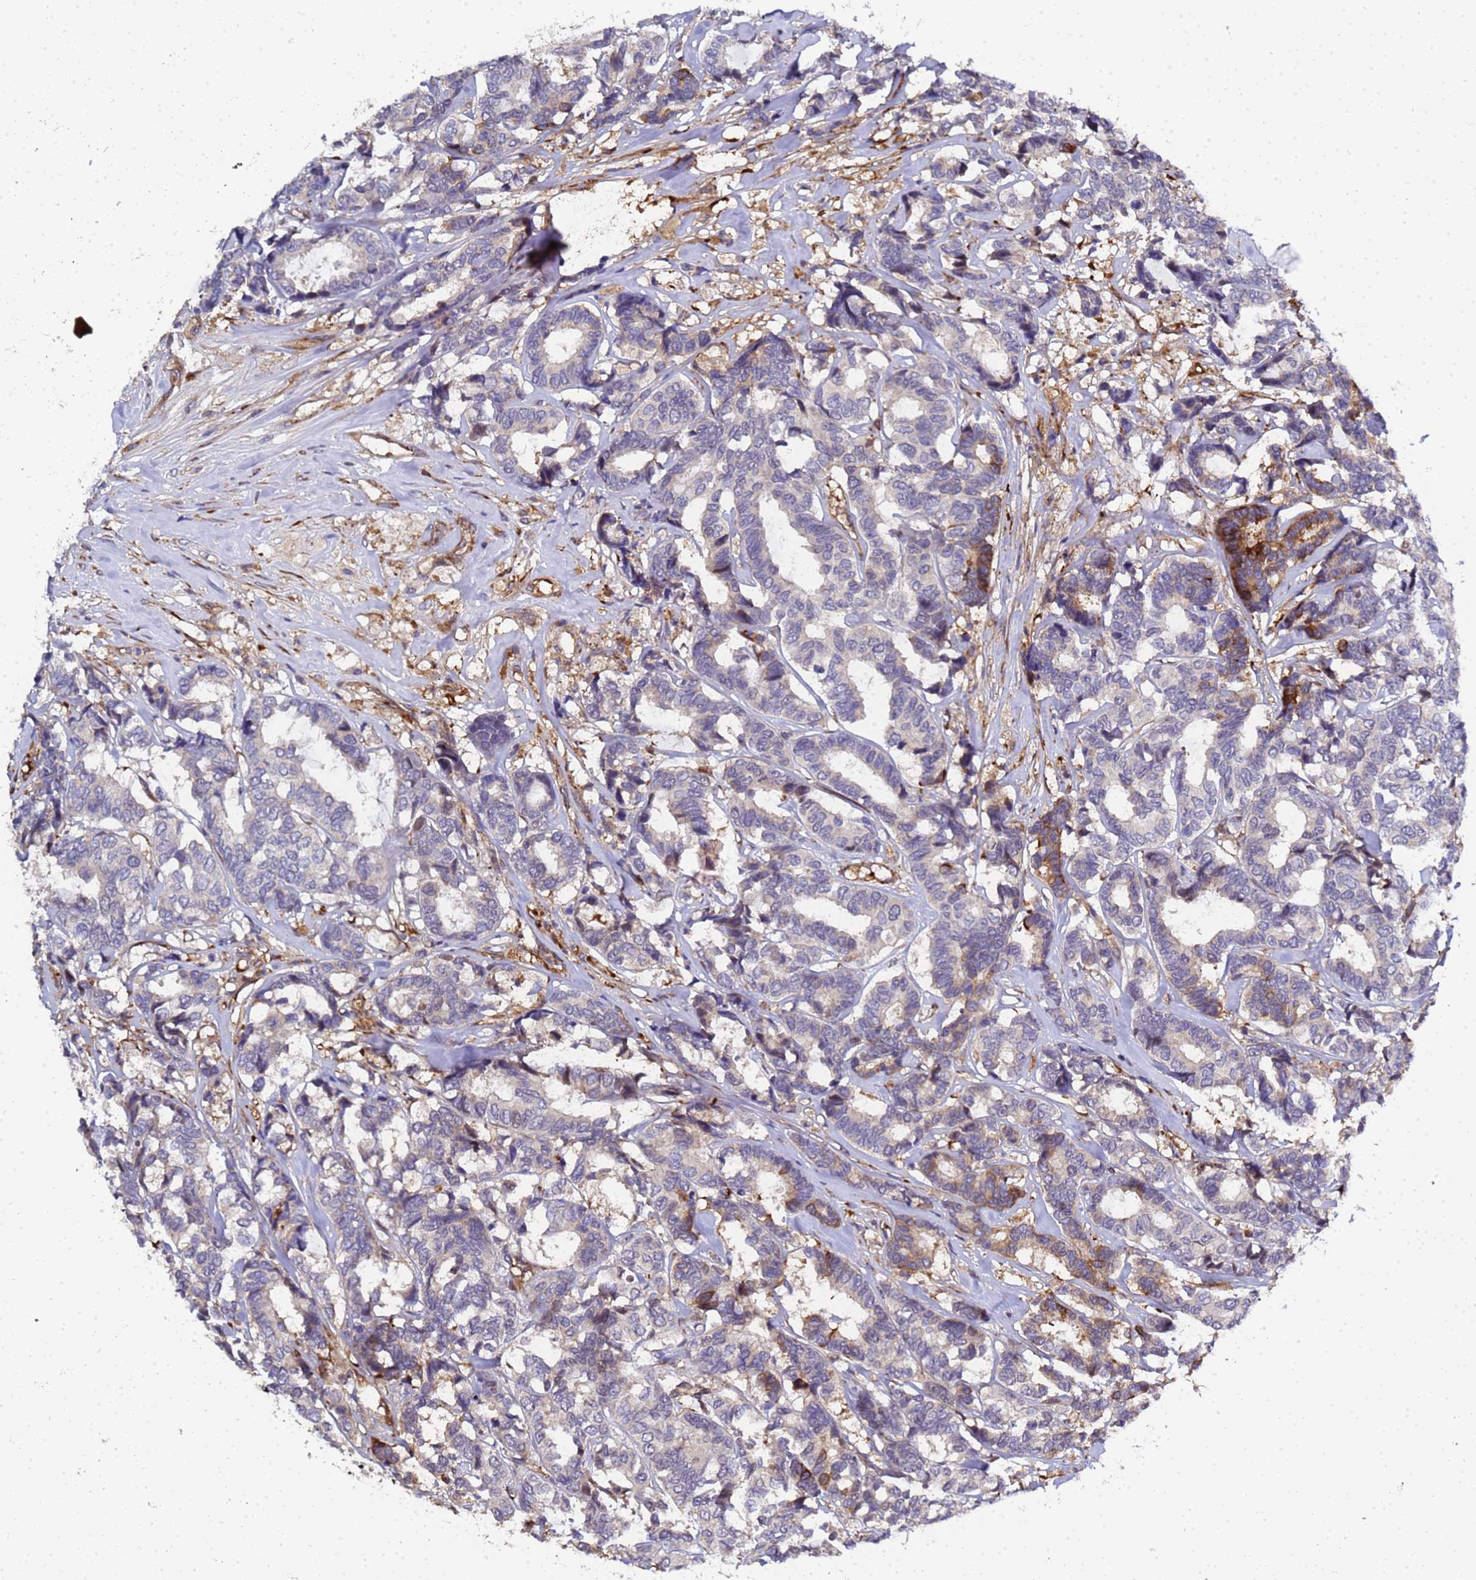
{"staining": {"intensity": "moderate", "quantity": "<25%", "location": "cytoplasmic/membranous"}, "tissue": "breast cancer", "cell_type": "Tumor cells", "image_type": "cancer", "snomed": [{"axis": "morphology", "description": "Duct carcinoma"}, {"axis": "topography", "description": "Breast"}], "caption": "Immunohistochemistry (DAB) staining of human breast cancer displays moderate cytoplasmic/membranous protein expression in approximately <25% of tumor cells. Nuclei are stained in blue.", "gene": "MOCS1", "patient": {"sex": "female", "age": 87}}